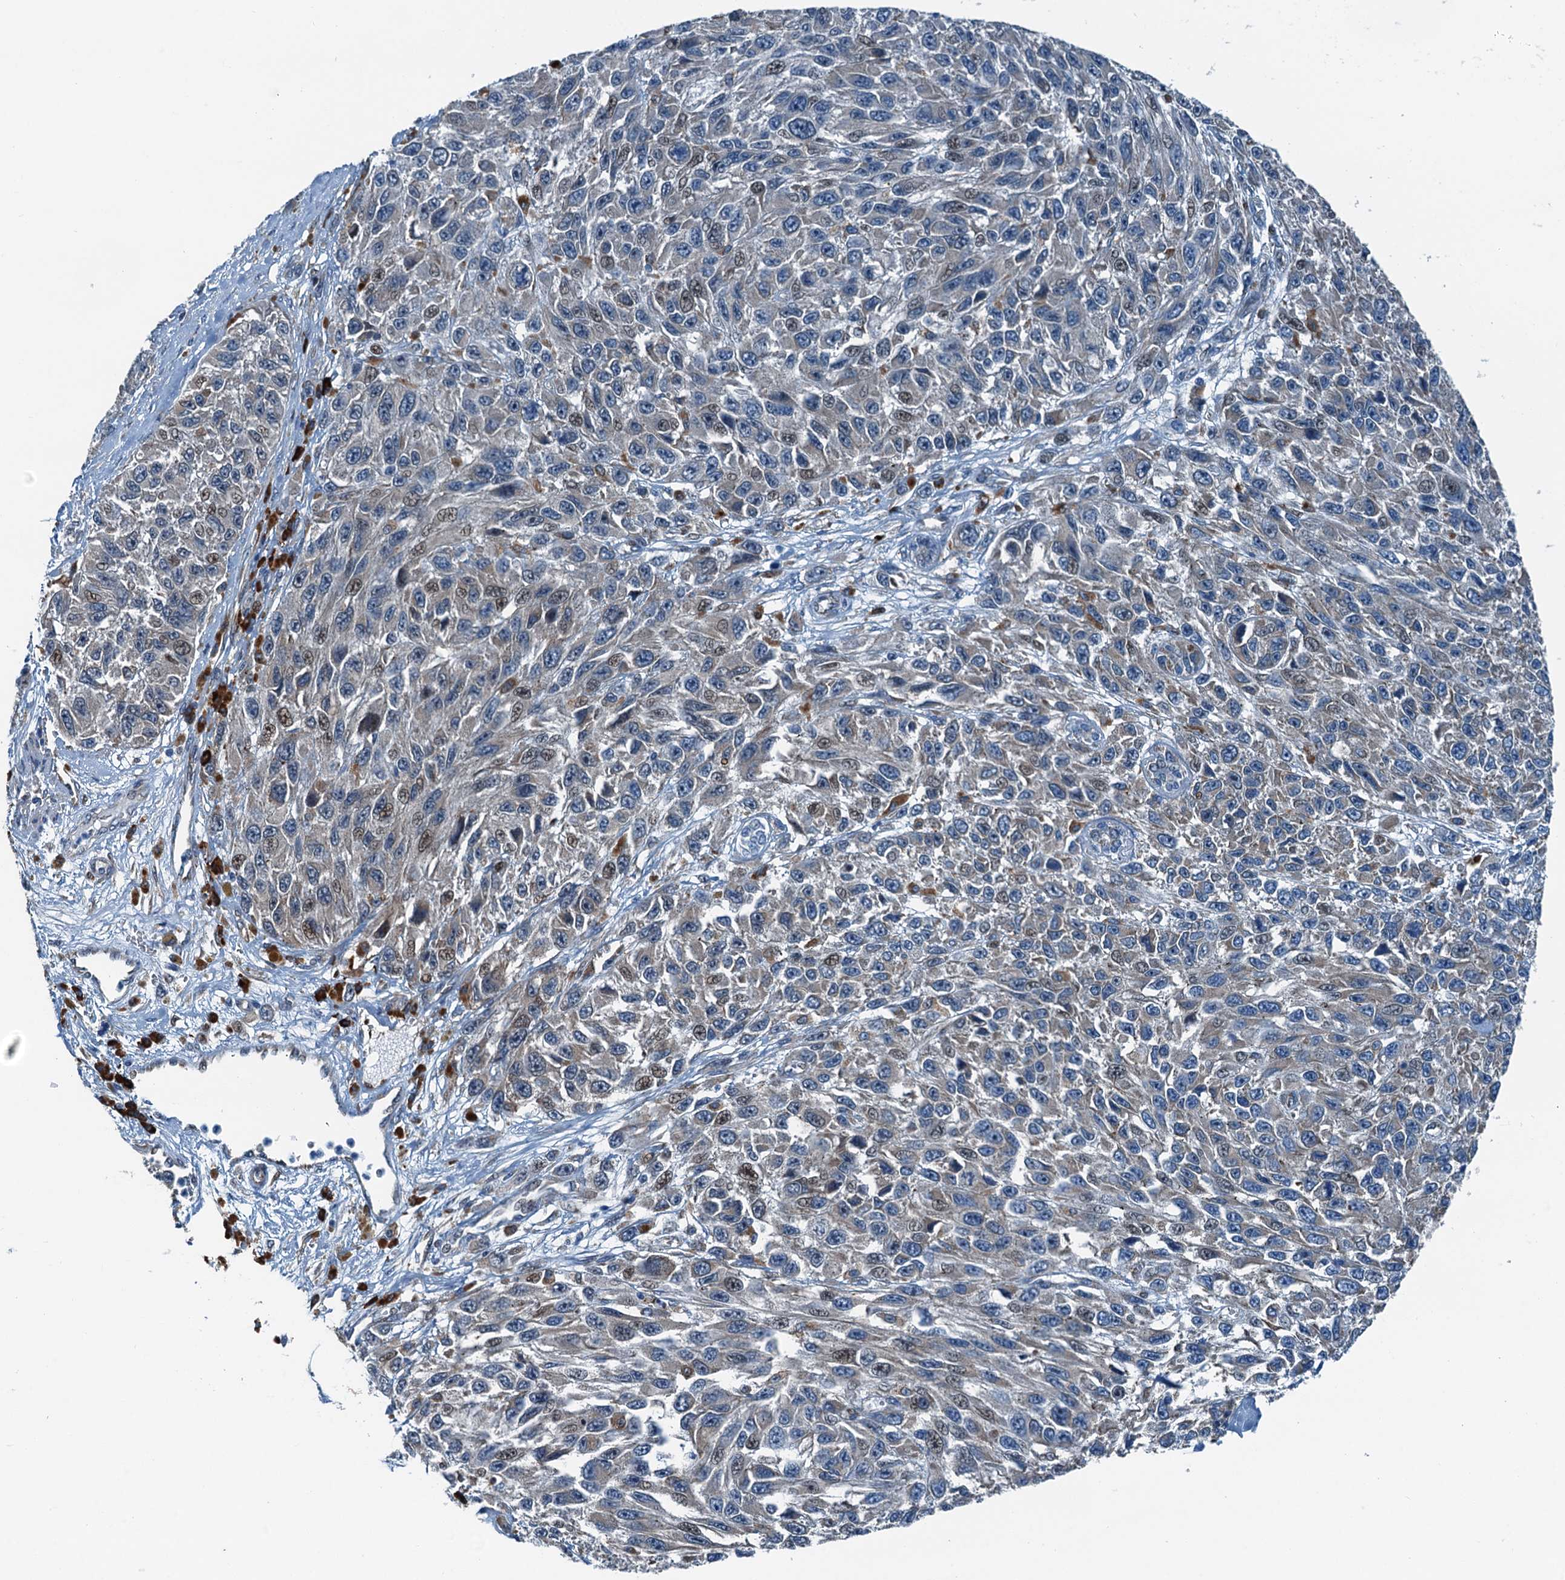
{"staining": {"intensity": "weak", "quantity": "<25%", "location": "nuclear"}, "tissue": "melanoma", "cell_type": "Tumor cells", "image_type": "cancer", "snomed": [{"axis": "morphology", "description": "Normal tissue, NOS"}, {"axis": "morphology", "description": "Malignant melanoma, NOS"}, {"axis": "topography", "description": "Skin"}], "caption": "Immunohistochemical staining of malignant melanoma demonstrates no significant expression in tumor cells.", "gene": "TAMALIN", "patient": {"sex": "female", "age": 96}}